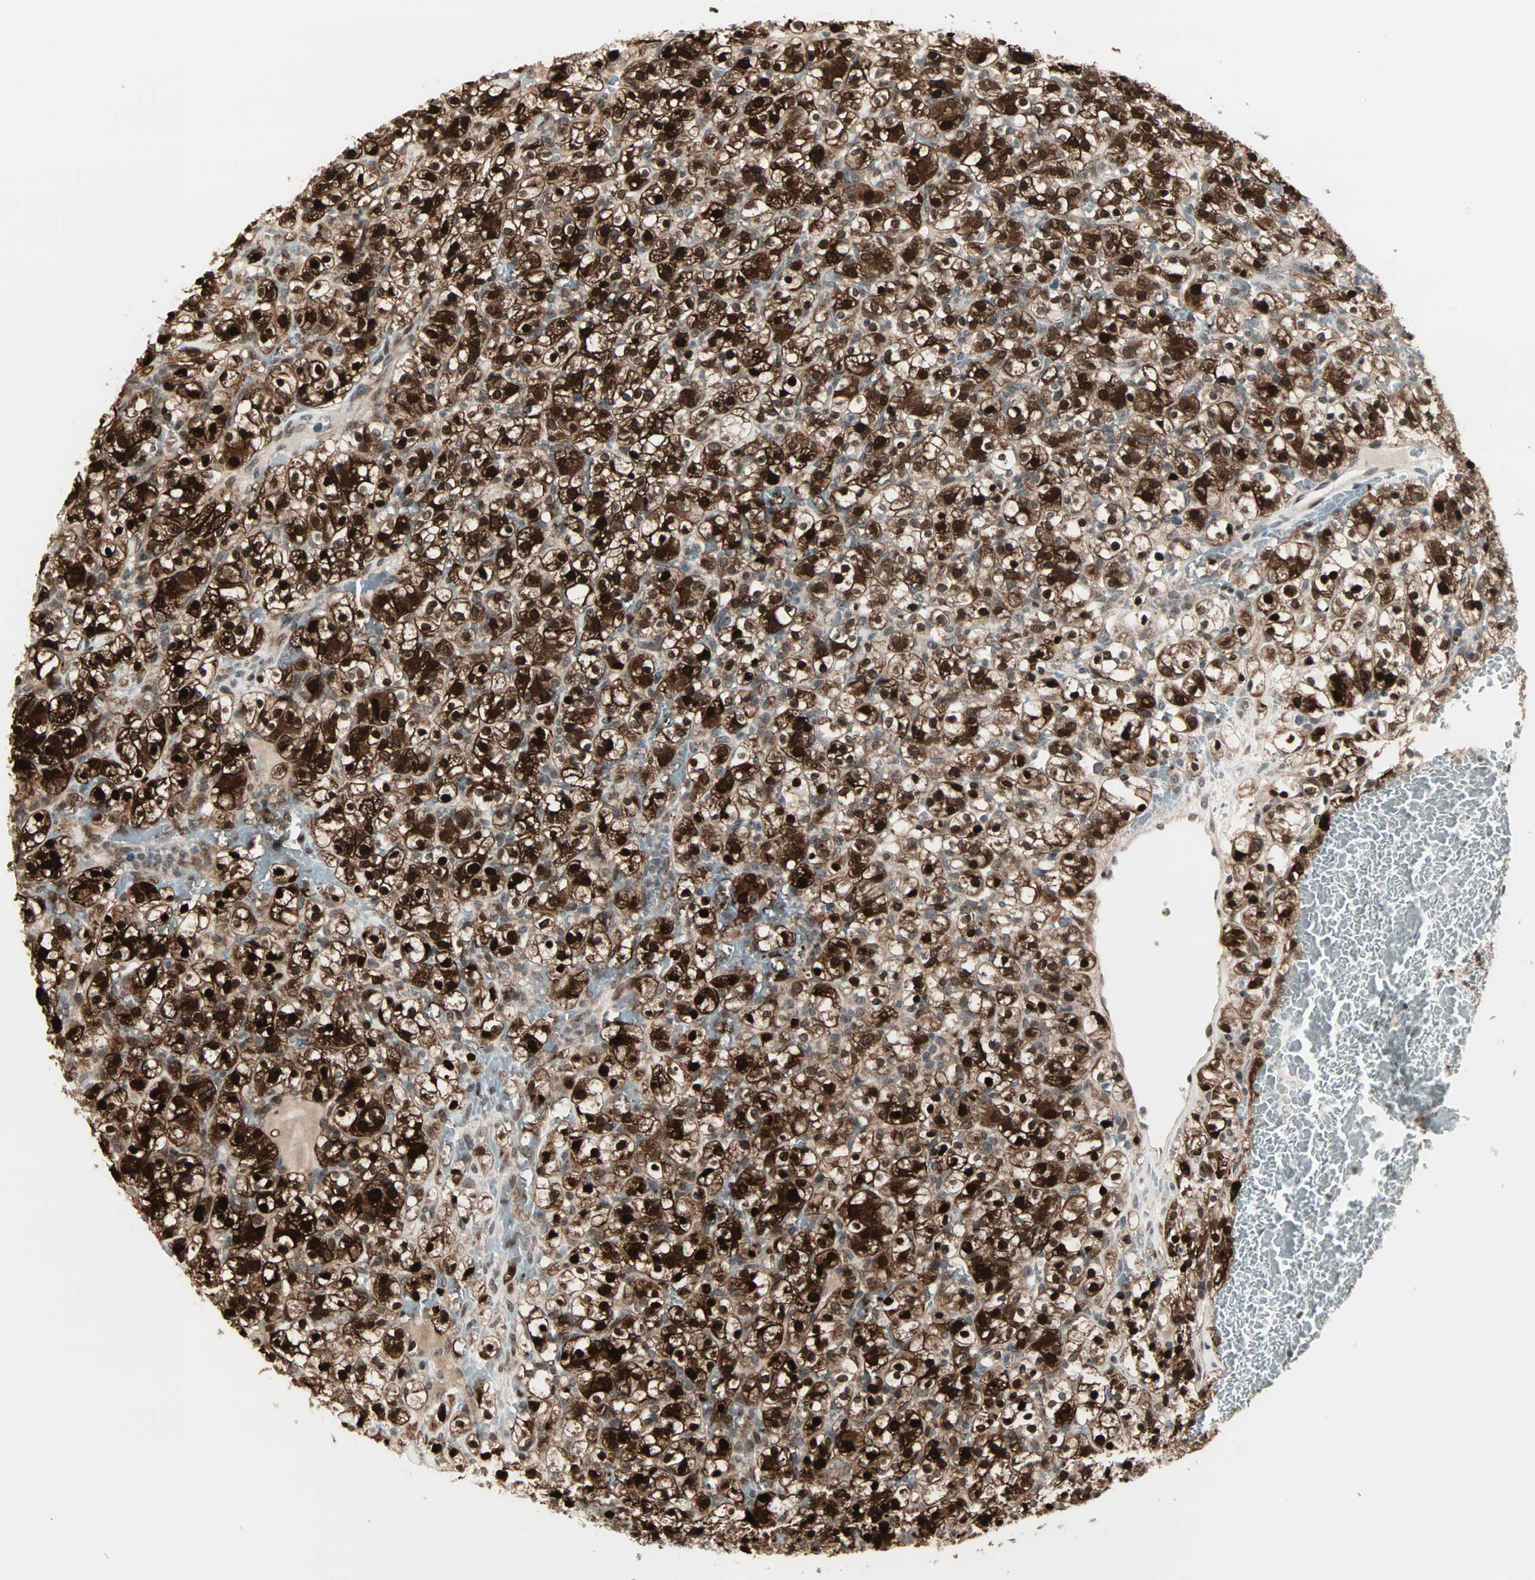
{"staining": {"intensity": "strong", "quantity": ">75%", "location": "cytoplasmic/membranous,nuclear"}, "tissue": "renal cancer", "cell_type": "Tumor cells", "image_type": "cancer", "snomed": [{"axis": "morphology", "description": "Normal tissue, NOS"}, {"axis": "morphology", "description": "Adenocarcinoma, NOS"}, {"axis": "topography", "description": "Kidney"}], "caption": "A high-resolution histopathology image shows IHC staining of renal cancer (adenocarcinoma), which displays strong cytoplasmic/membranous and nuclear expression in approximately >75% of tumor cells.", "gene": "CBLC", "patient": {"sex": "female", "age": 72}}